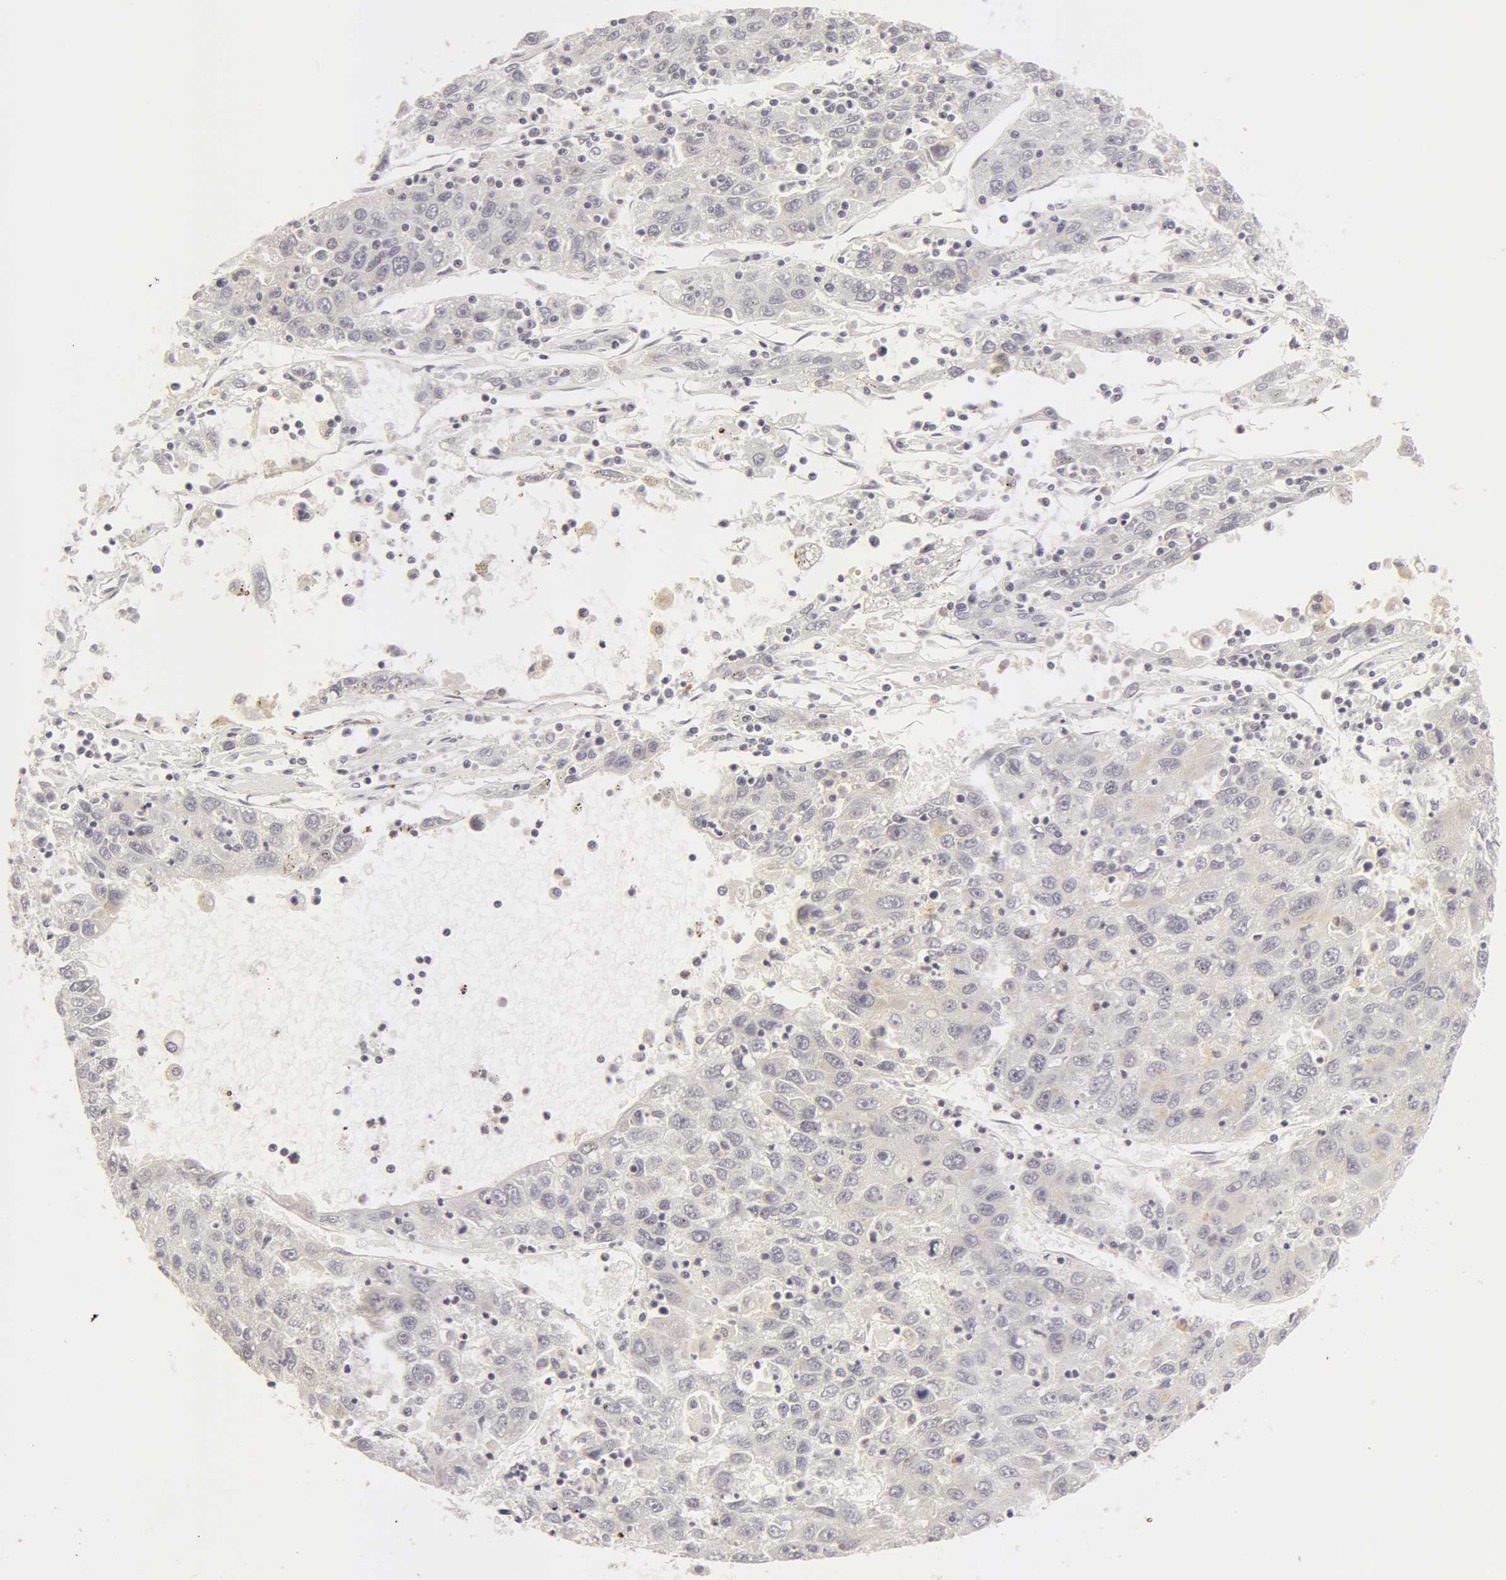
{"staining": {"intensity": "negative", "quantity": "none", "location": "none"}, "tissue": "liver cancer", "cell_type": "Tumor cells", "image_type": "cancer", "snomed": [{"axis": "morphology", "description": "Carcinoma, Hepatocellular, NOS"}, {"axis": "topography", "description": "Liver"}], "caption": "Tumor cells are negative for brown protein staining in liver cancer (hepatocellular carcinoma).", "gene": "ADAM10", "patient": {"sex": "male", "age": 49}}